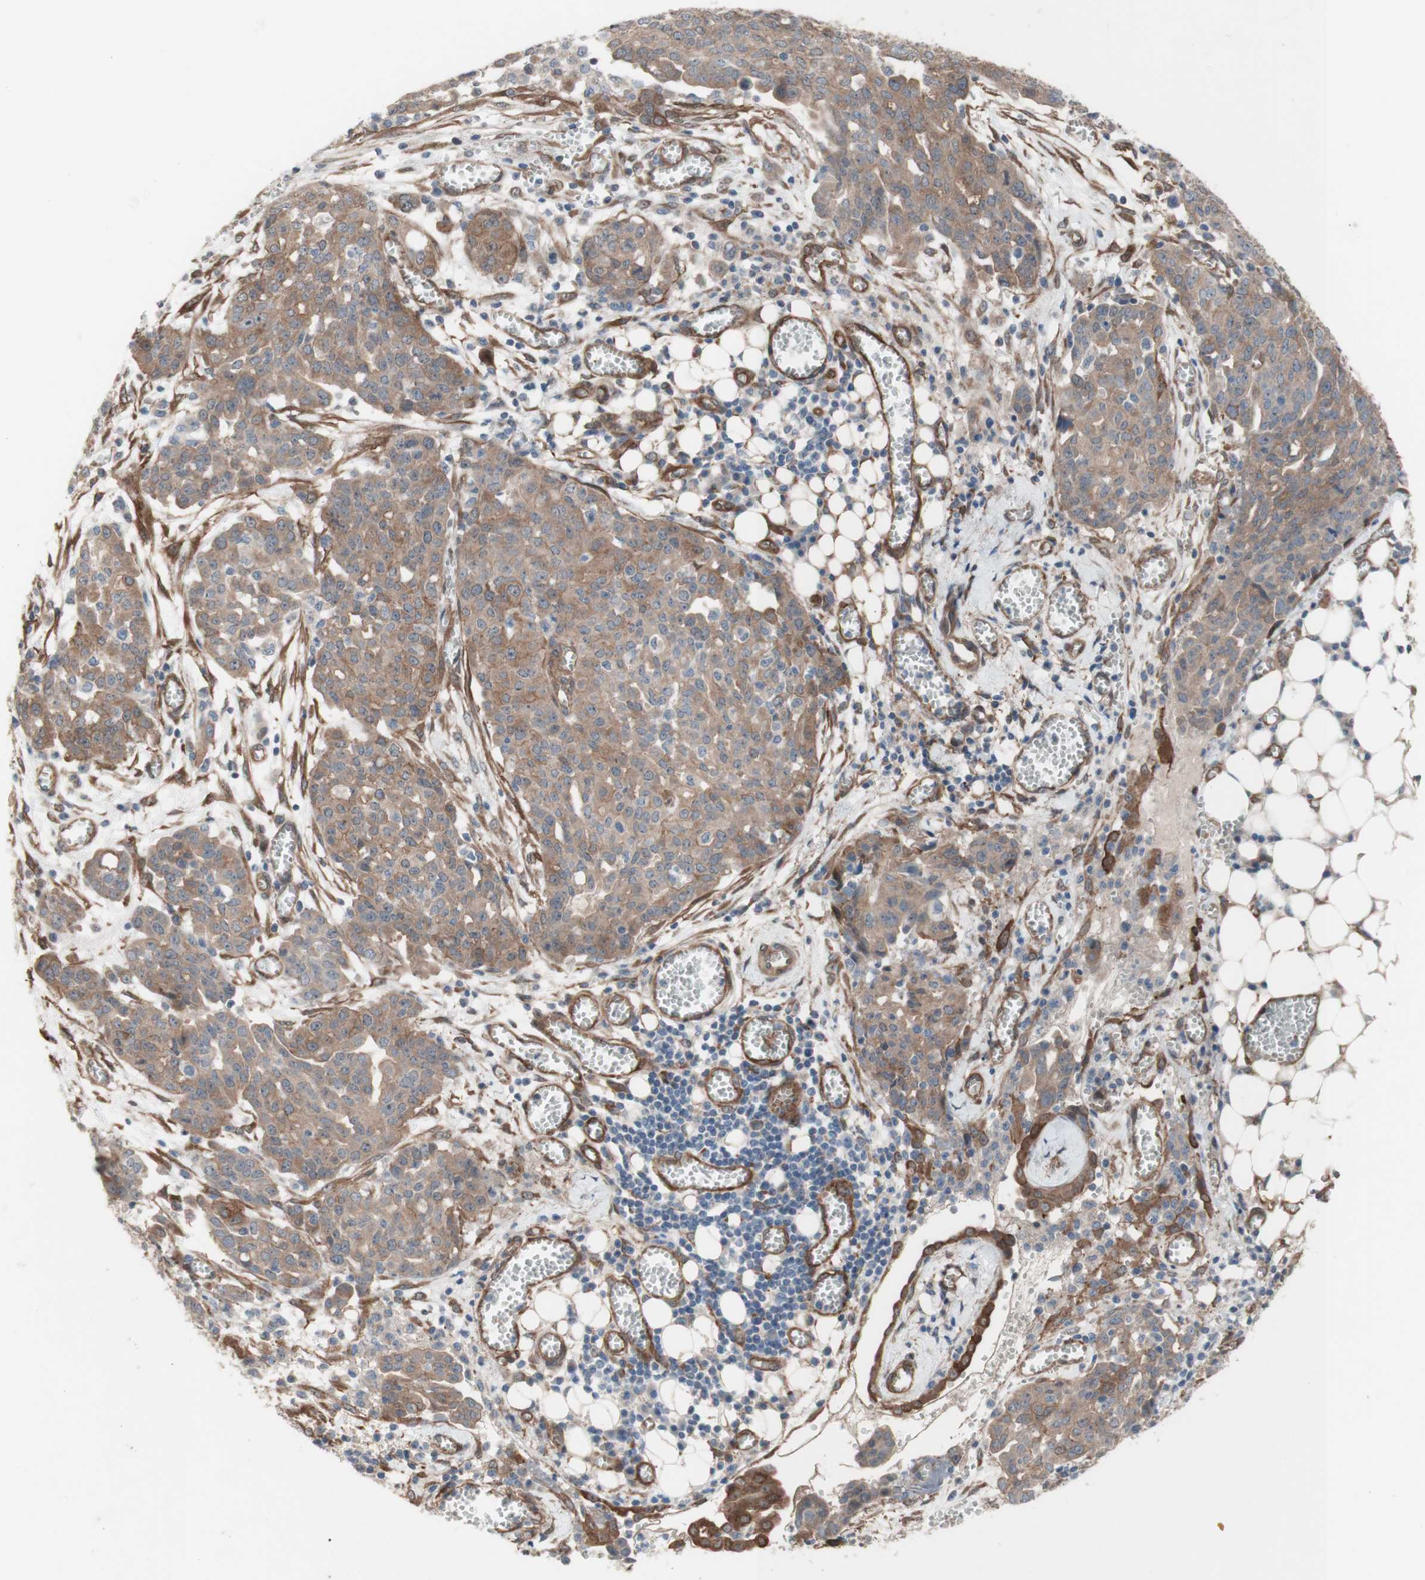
{"staining": {"intensity": "moderate", "quantity": ">75%", "location": "cytoplasmic/membranous"}, "tissue": "ovarian cancer", "cell_type": "Tumor cells", "image_type": "cancer", "snomed": [{"axis": "morphology", "description": "Cystadenocarcinoma, serous, NOS"}, {"axis": "topography", "description": "Soft tissue"}, {"axis": "topography", "description": "Ovary"}], "caption": "Immunohistochemistry (IHC) micrograph of neoplastic tissue: serous cystadenocarcinoma (ovarian) stained using immunohistochemistry (IHC) exhibits medium levels of moderate protein expression localized specifically in the cytoplasmic/membranous of tumor cells, appearing as a cytoplasmic/membranous brown color.", "gene": "CNN3", "patient": {"sex": "female", "age": 57}}